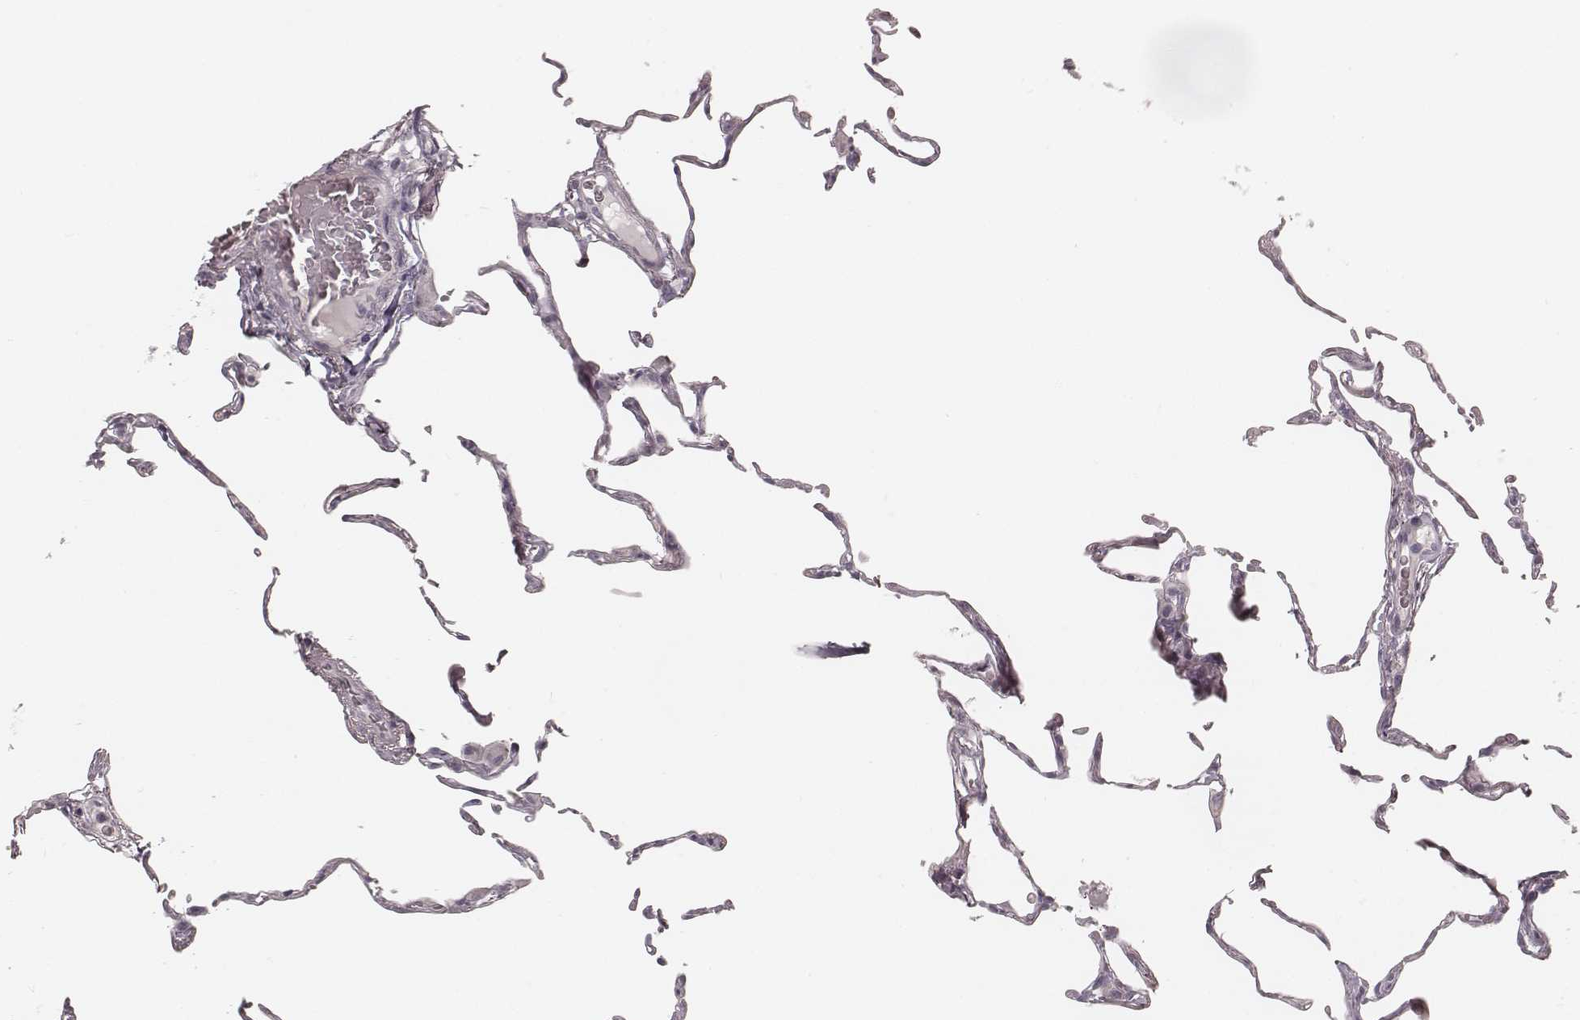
{"staining": {"intensity": "negative", "quantity": "none", "location": "none"}, "tissue": "lung", "cell_type": "Alveolar cells", "image_type": "normal", "snomed": [{"axis": "morphology", "description": "Normal tissue, NOS"}, {"axis": "topography", "description": "Lung"}], "caption": "High magnification brightfield microscopy of unremarkable lung stained with DAB (brown) and counterstained with hematoxylin (blue): alveolar cells show no significant positivity.", "gene": "SPATA24", "patient": {"sex": "female", "age": 57}}